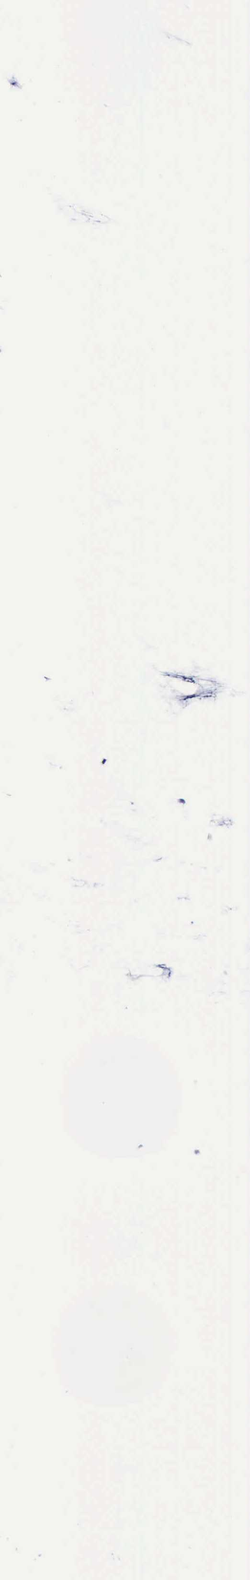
{"staining": {"intensity": "negative", "quantity": "none", "location": "none"}, "tissue": "lung cancer", "cell_type": "Tumor cells", "image_type": "cancer", "snomed": [{"axis": "morphology", "description": "Adenocarcinoma, NOS"}, {"axis": "topography", "description": "Lung"}], "caption": "Human adenocarcinoma (lung) stained for a protein using IHC reveals no expression in tumor cells.", "gene": "NGFR", "patient": {"sex": "female", "age": 44}}